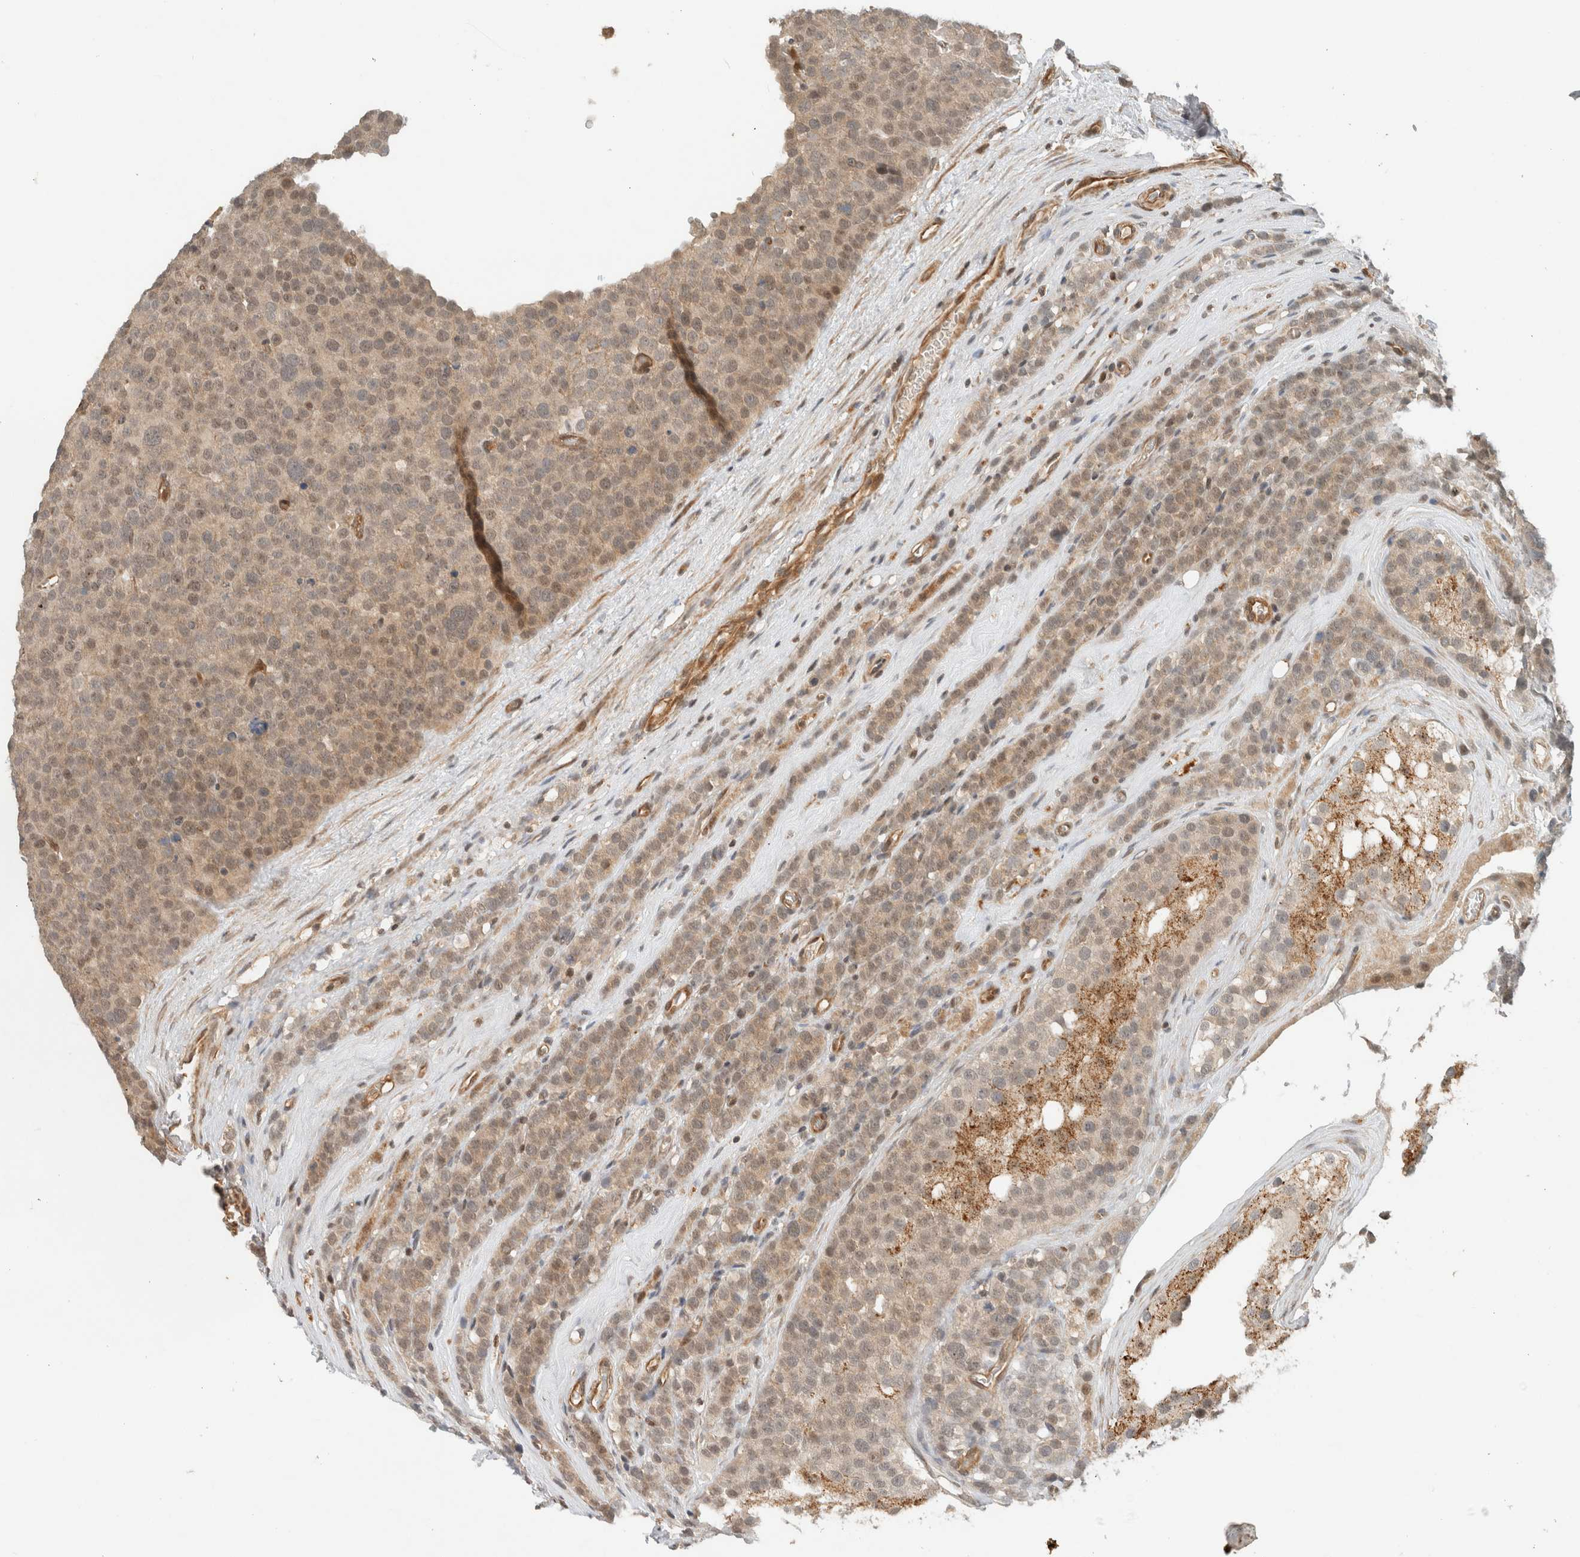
{"staining": {"intensity": "weak", "quantity": ">75%", "location": "cytoplasmic/membranous"}, "tissue": "testis cancer", "cell_type": "Tumor cells", "image_type": "cancer", "snomed": [{"axis": "morphology", "description": "Seminoma, NOS"}, {"axis": "topography", "description": "Testis"}], "caption": "This is a photomicrograph of immunohistochemistry (IHC) staining of testis seminoma, which shows weak positivity in the cytoplasmic/membranous of tumor cells.", "gene": "CAAP1", "patient": {"sex": "male", "age": 71}}